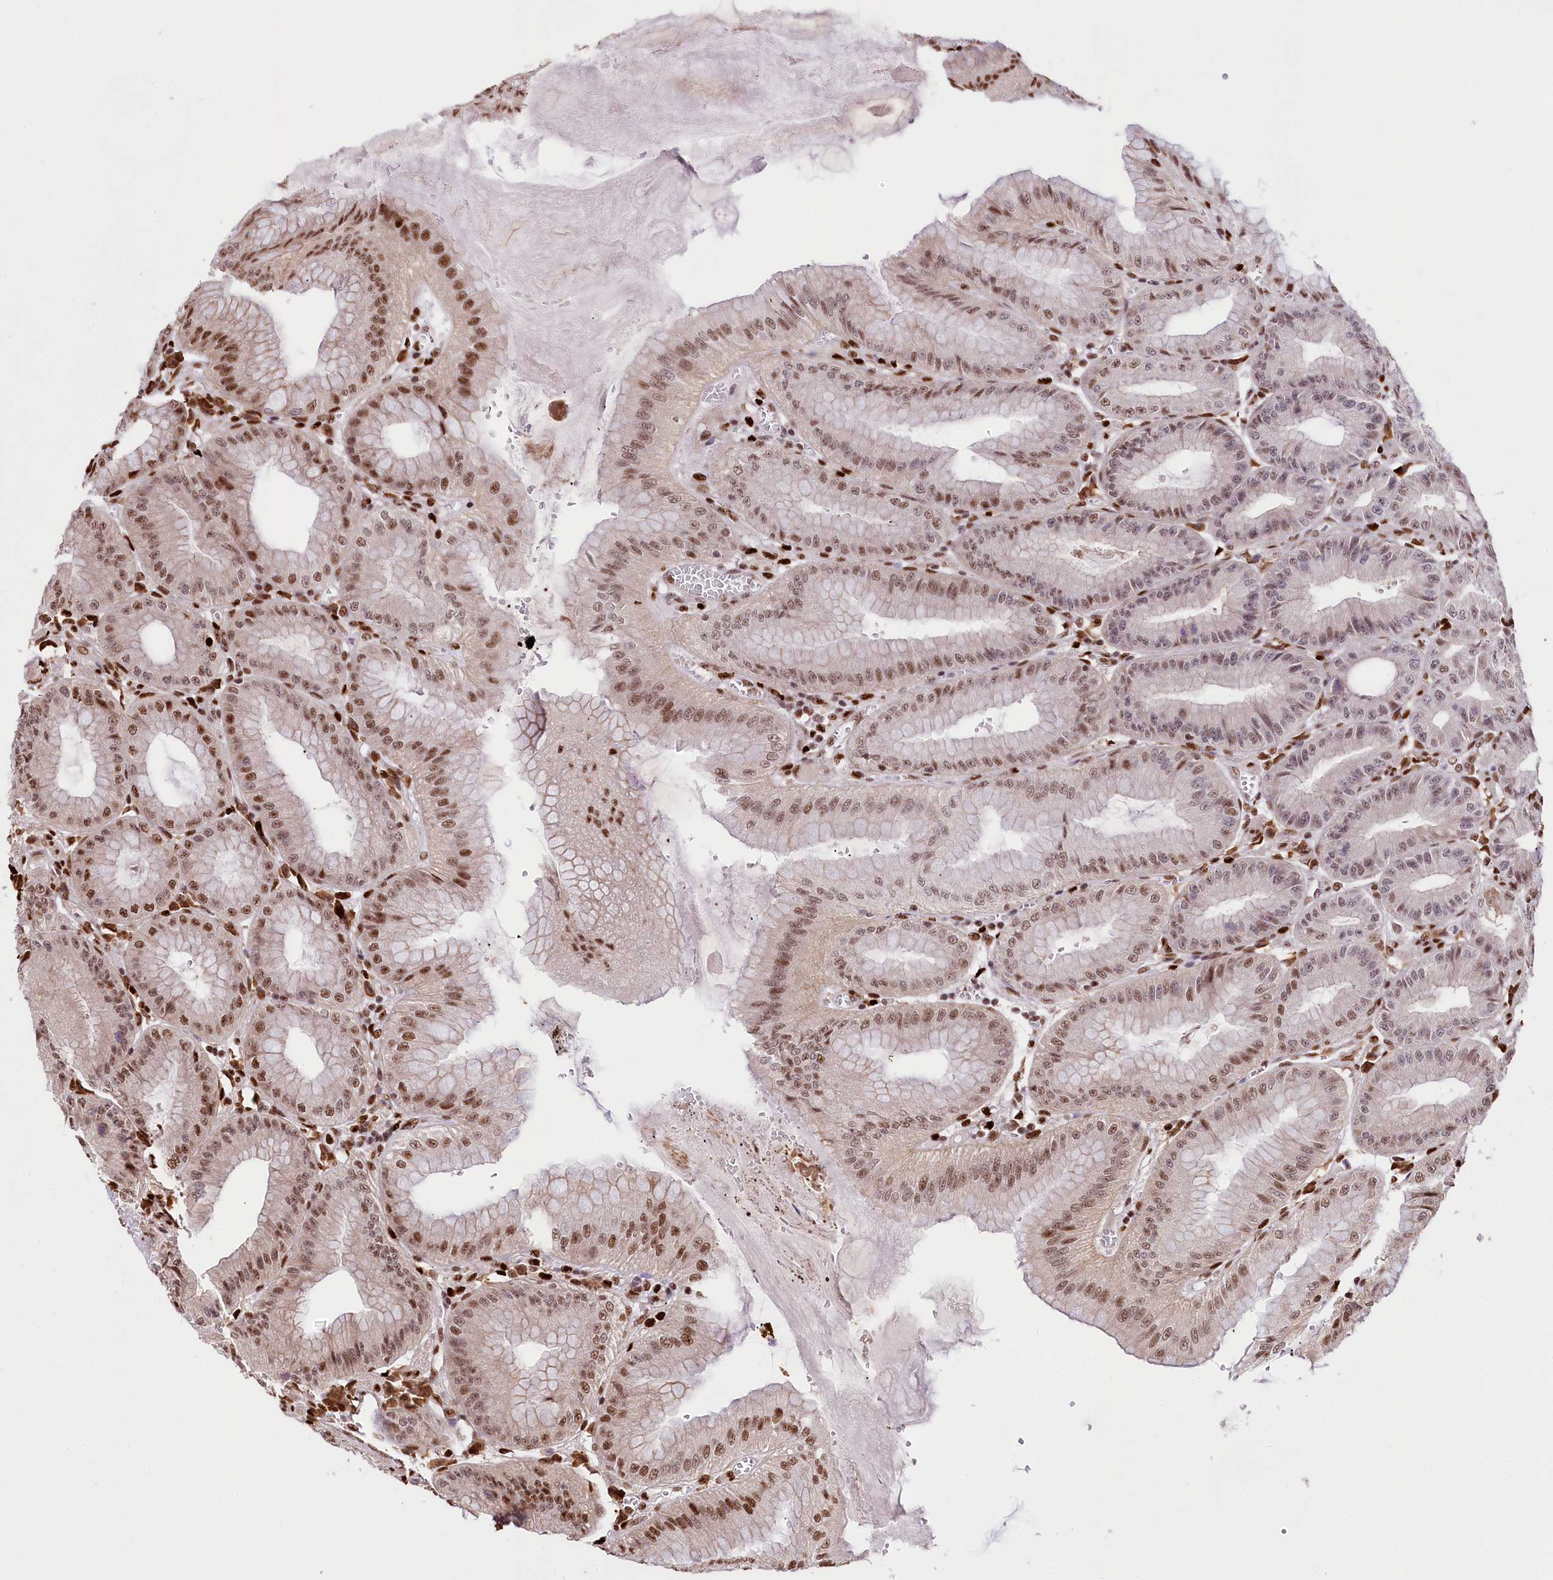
{"staining": {"intensity": "moderate", "quantity": ">75%", "location": "cytoplasmic/membranous,nuclear"}, "tissue": "stomach", "cell_type": "Glandular cells", "image_type": "normal", "snomed": [{"axis": "morphology", "description": "Normal tissue, NOS"}, {"axis": "topography", "description": "Stomach, lower"}], "caption": "Stomach was stained to show a protein in brown. There is medium levels of moderate cytoplasmic/membranous,nuclear expression in approximately >75% of glandular cells. The staining is performed using DAB (3,3'-diaminobenzidine) brown chromogen to label protein expression. The nuclei are counter-stained blue using hematoxylin.", "gene": "FIGN", "patient": {"sex": "male", "age": 71}}